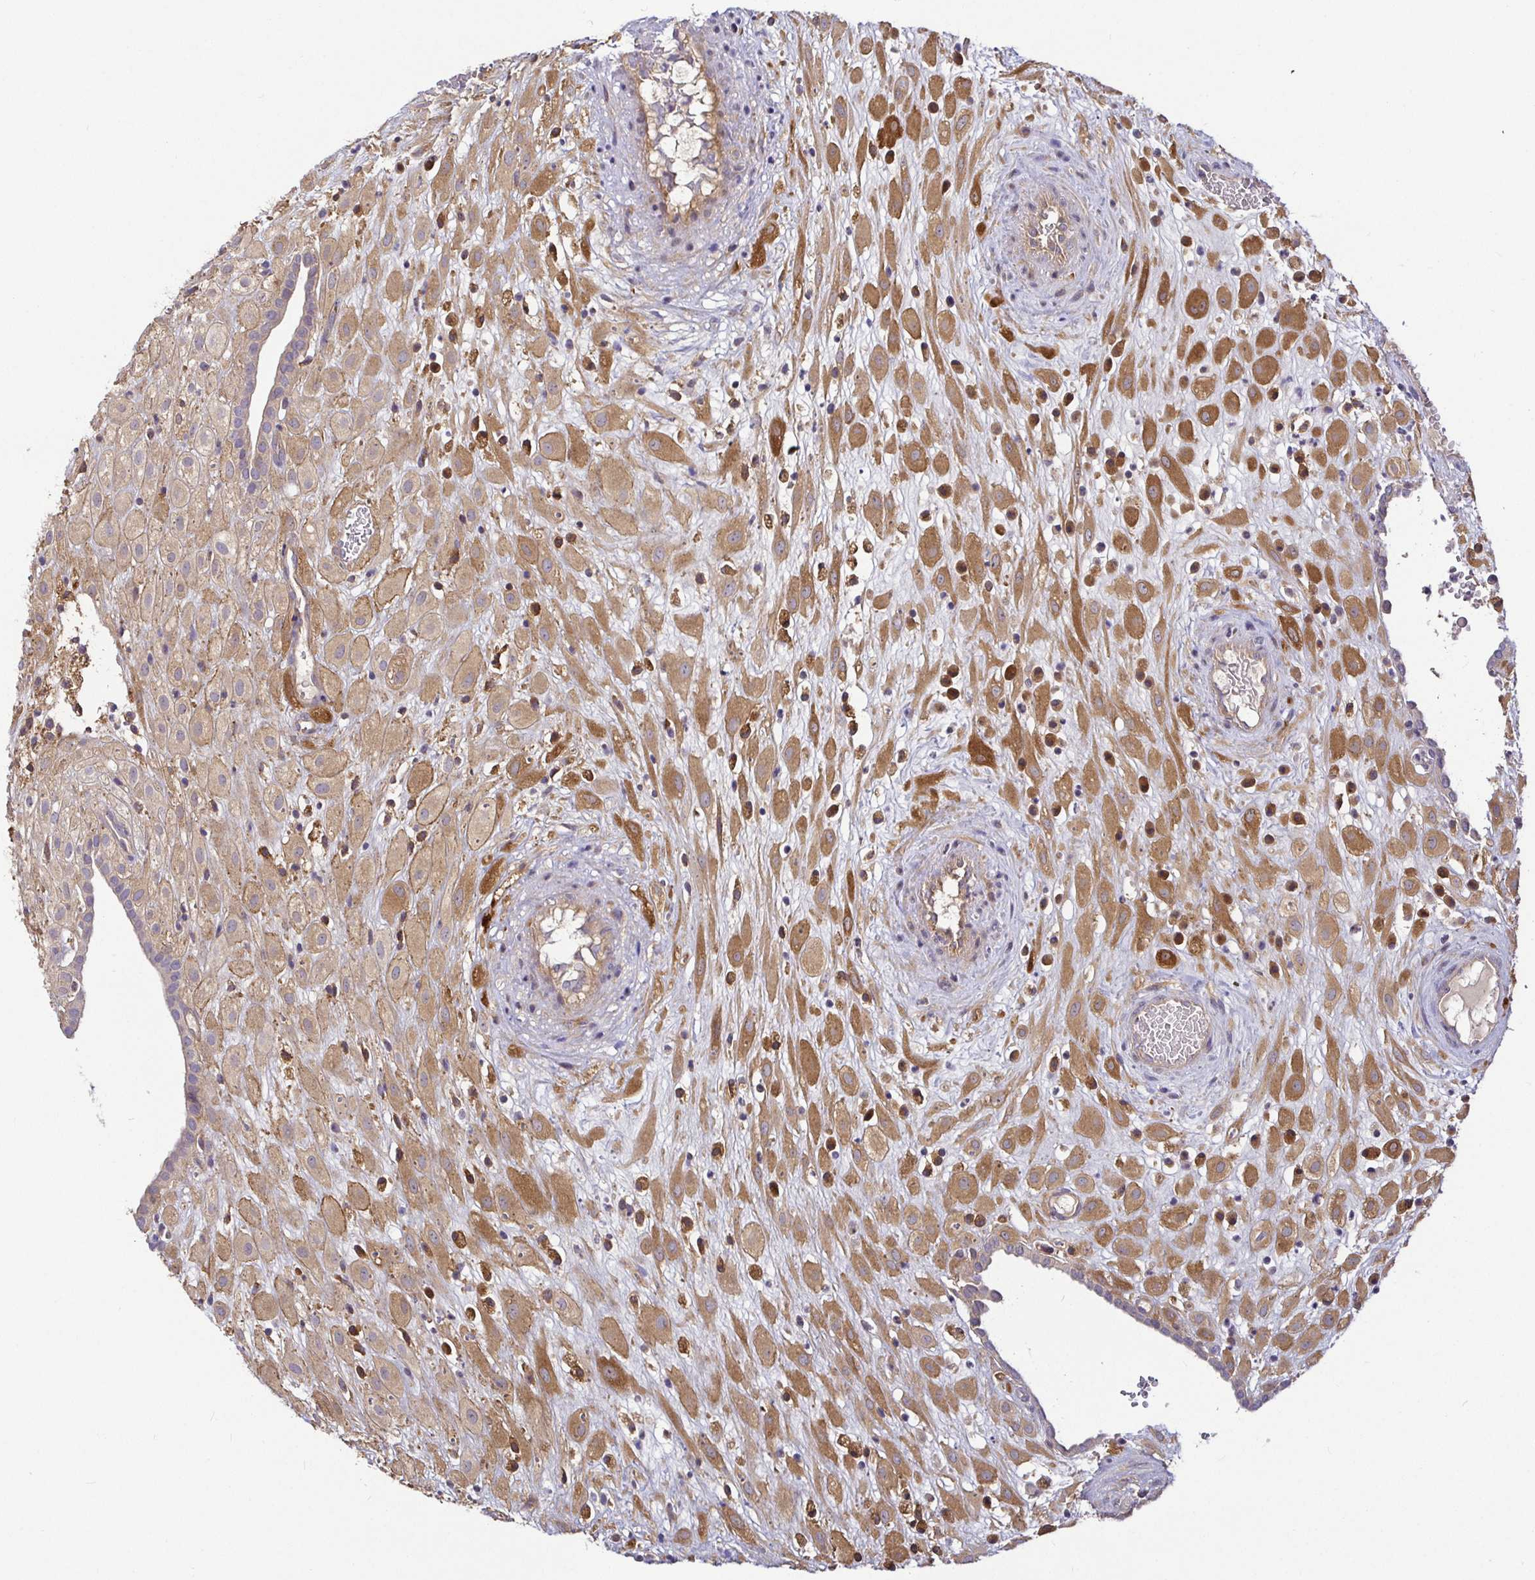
{"staining": {"intensity": "moderate", "quantity": ">75%", "location": "cytoplasmic/membranous"}, "tissue": "placenta", "cell_type": "Decidual cells", "image_type": "normal", "snomed": [{"axis": "morphology", "description": "Normal tissue, NOS"}, {"axis": "topography", "description": "Placenta"}], "caption": "Immunohistochemistry micrograph of benign placenta: human placenta stained using immunohistochemistry (IHC) exhibits medium levels of moderate protein expression localized specifically in the cytoplasmic/membranous of decidual cells, appearing as a cytoplasmic/membranous brown color.", "gene": "SNX8", "patient": {"sex": "female", "age": 24}}